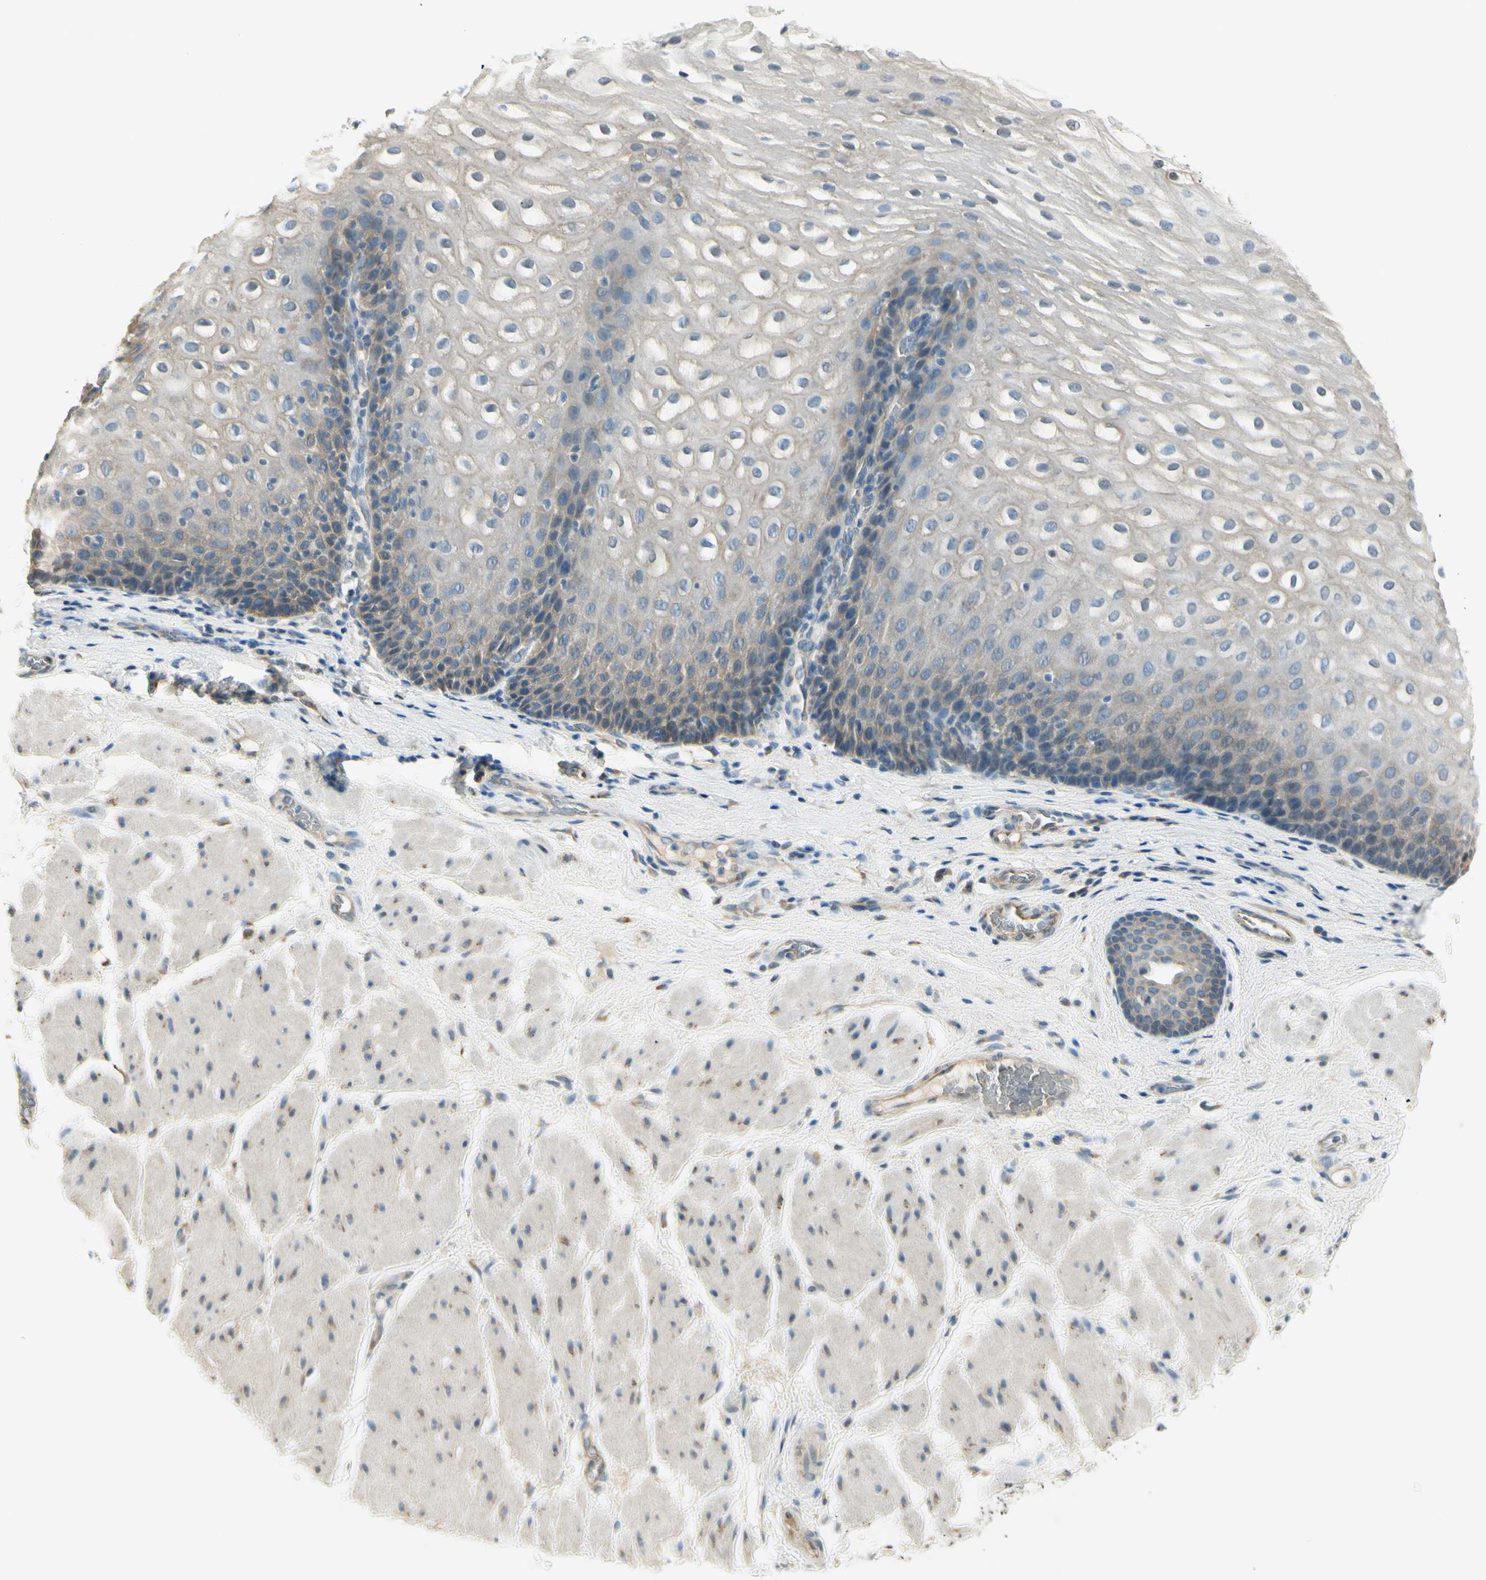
{"staining": {"intensity": "weak", "quantity": "<25%", "location": "cytoplasmic/membranous"}, "tissue": "esophagus", "cell_type": "Squamous epithelial cells", "image_type": "normal", "snomed": [{"axis": "morphology", "description": "Normal tissue, NOS"}, {"axis": "topography", "description": "Esophagus"}], "caption": "DAB immunohistochemical staining of benign human esophagus shows no significant positivity in squamous epithelial cells.", "gene": "IGDCC4", "patient": {"sex": "male", "age": 48}}